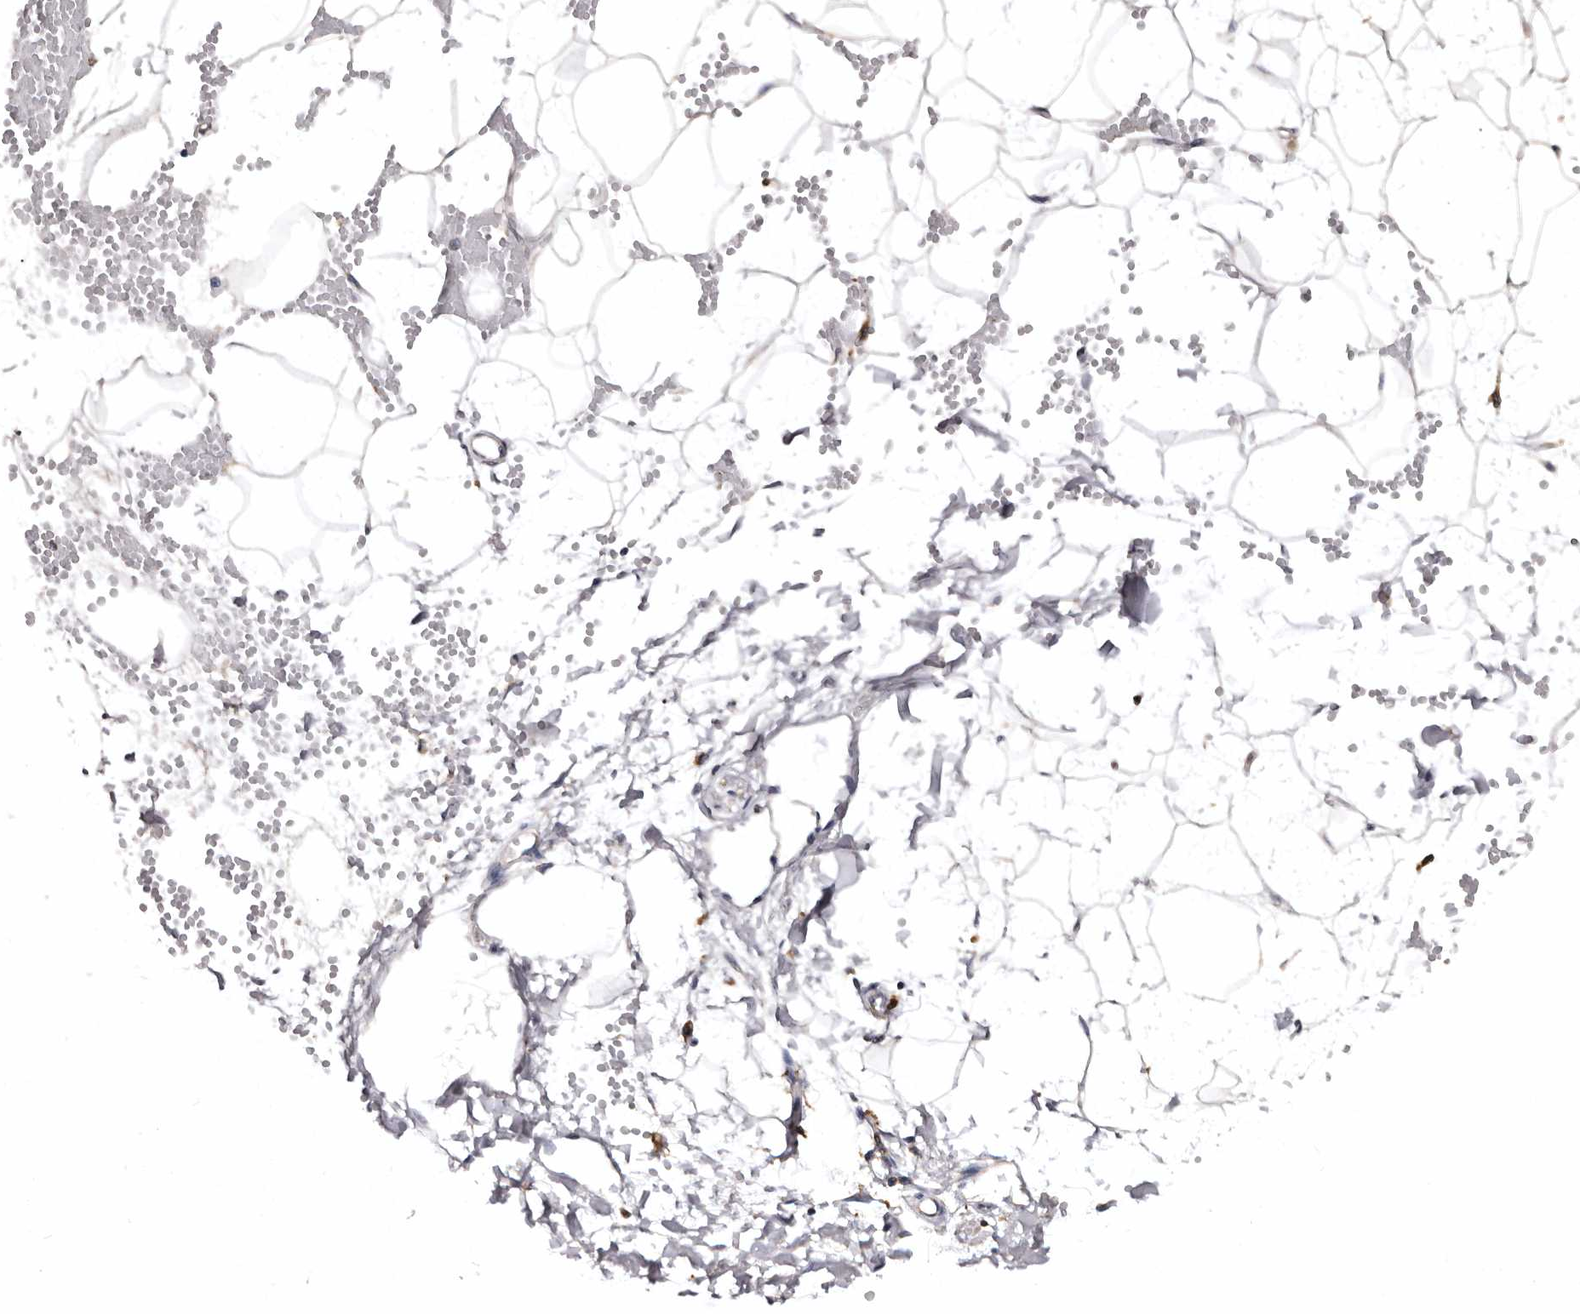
{"staining": {"intensity": "negative", "quantity": "none", "location": "none"}, "tissue": "adipose tissue", "cell_type": "Adipocytes", "image_type": "normal", "snomed": [{"axis": "morphology", "description": "Normal tissue, NOS"}, {"axis": "topography", "description": "Breast"}], "caption": "The image displays no staining of adipocytes in unremarkable adipose tissue. (DAB immunohistochemistry (IHC) visualized using brightfield microscopy, high magnification).", "gene": "INKA2", "patient": {"sex": "female", "age": 23}}